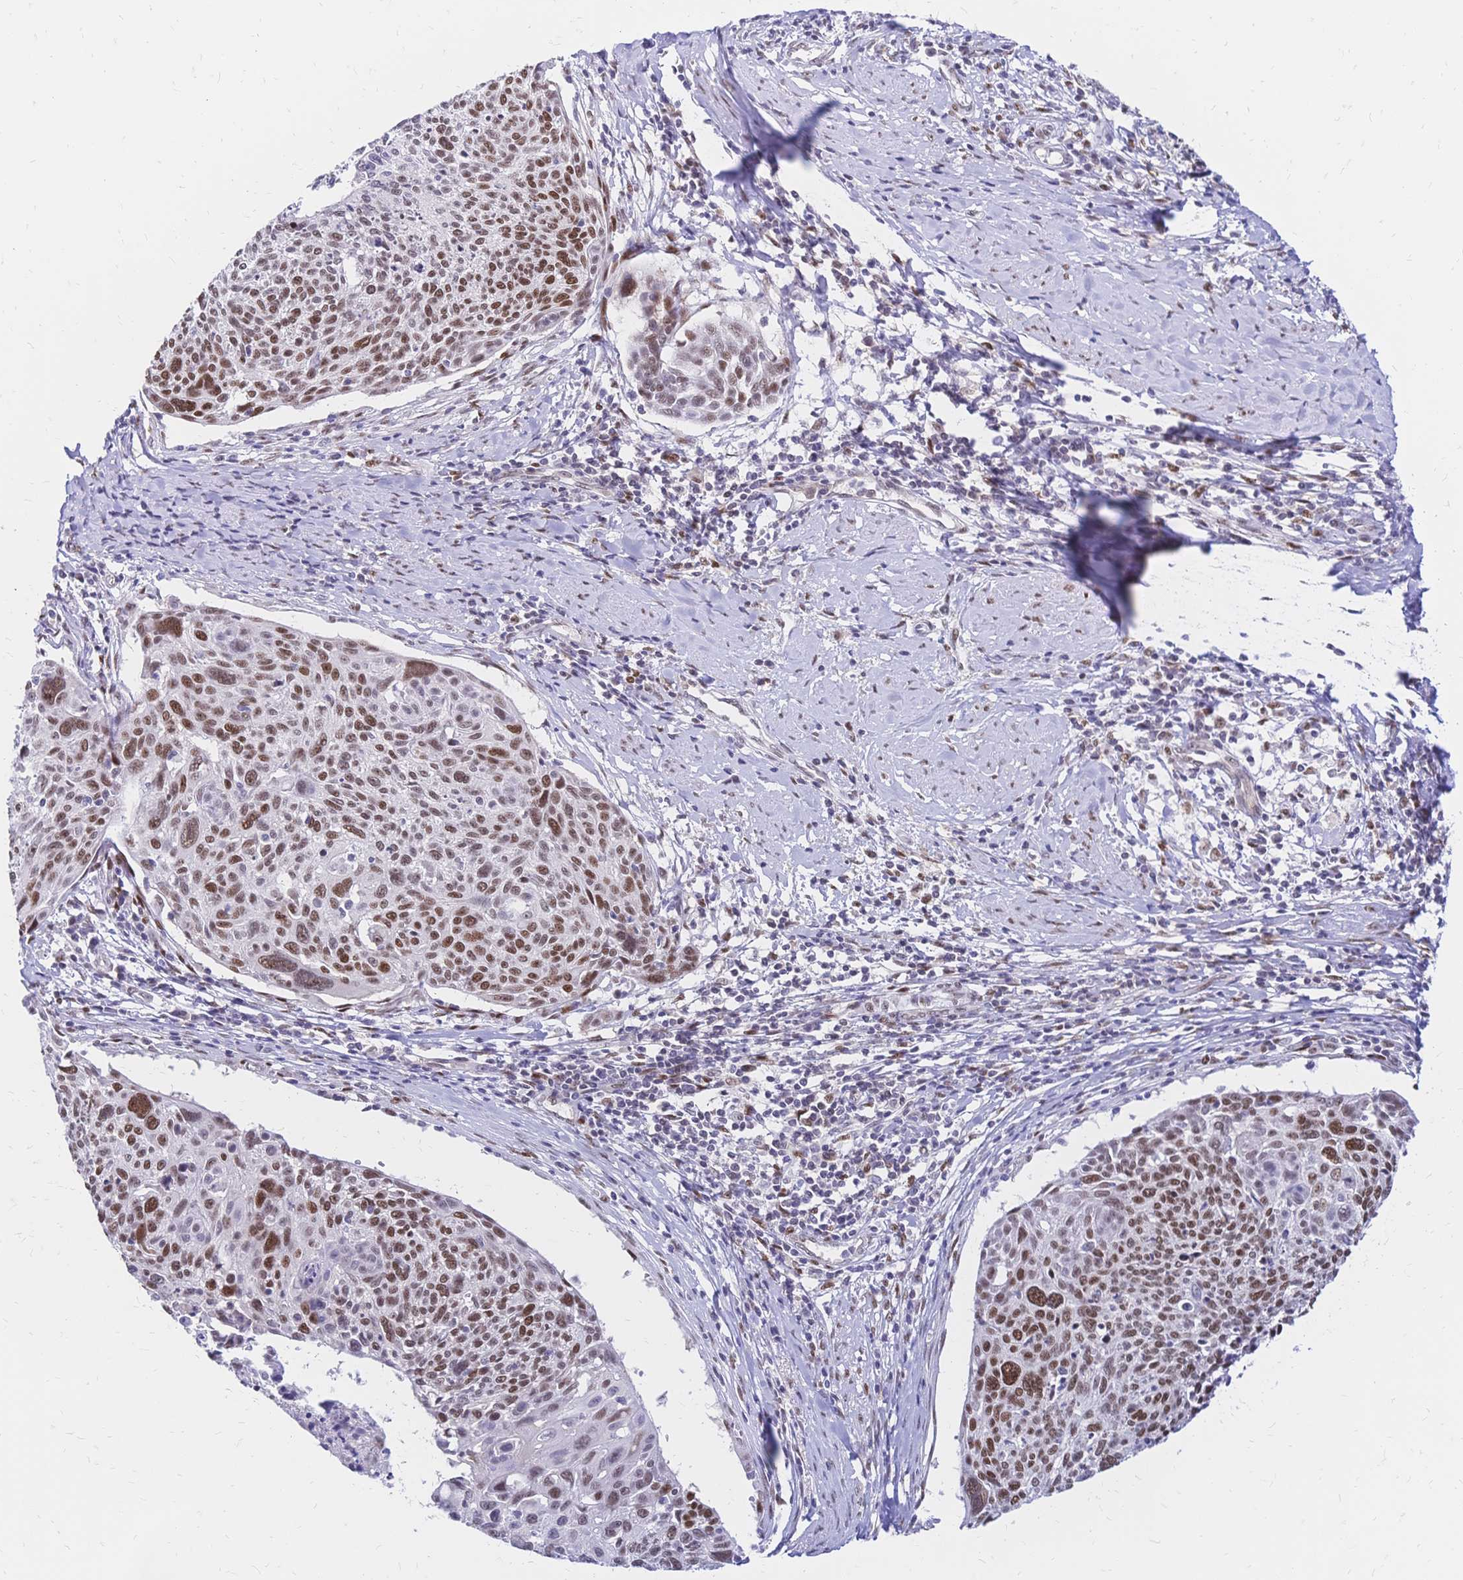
{"staining": {"intensity": "moderate", "quantity": ">75%", "location": "nuclear"}, "tissue": "cervical cancer", "cell_type": "Tumor cells", "image_type": "cancer", "snomed": [{"axis": "morphology", "description": "Squamous cell carcinoma, NOS"}, {"axis": "topography", "description": "Cervix"}], "caption": "Immunohistochemical staining of human cervical cancer (squamous cell carcinoma) exhibits medium levels of moderate nuclear expression in approximately >75% of tumor cells.", "gene": "NFIC", "patient": {"sex": "female", "age": 49}}